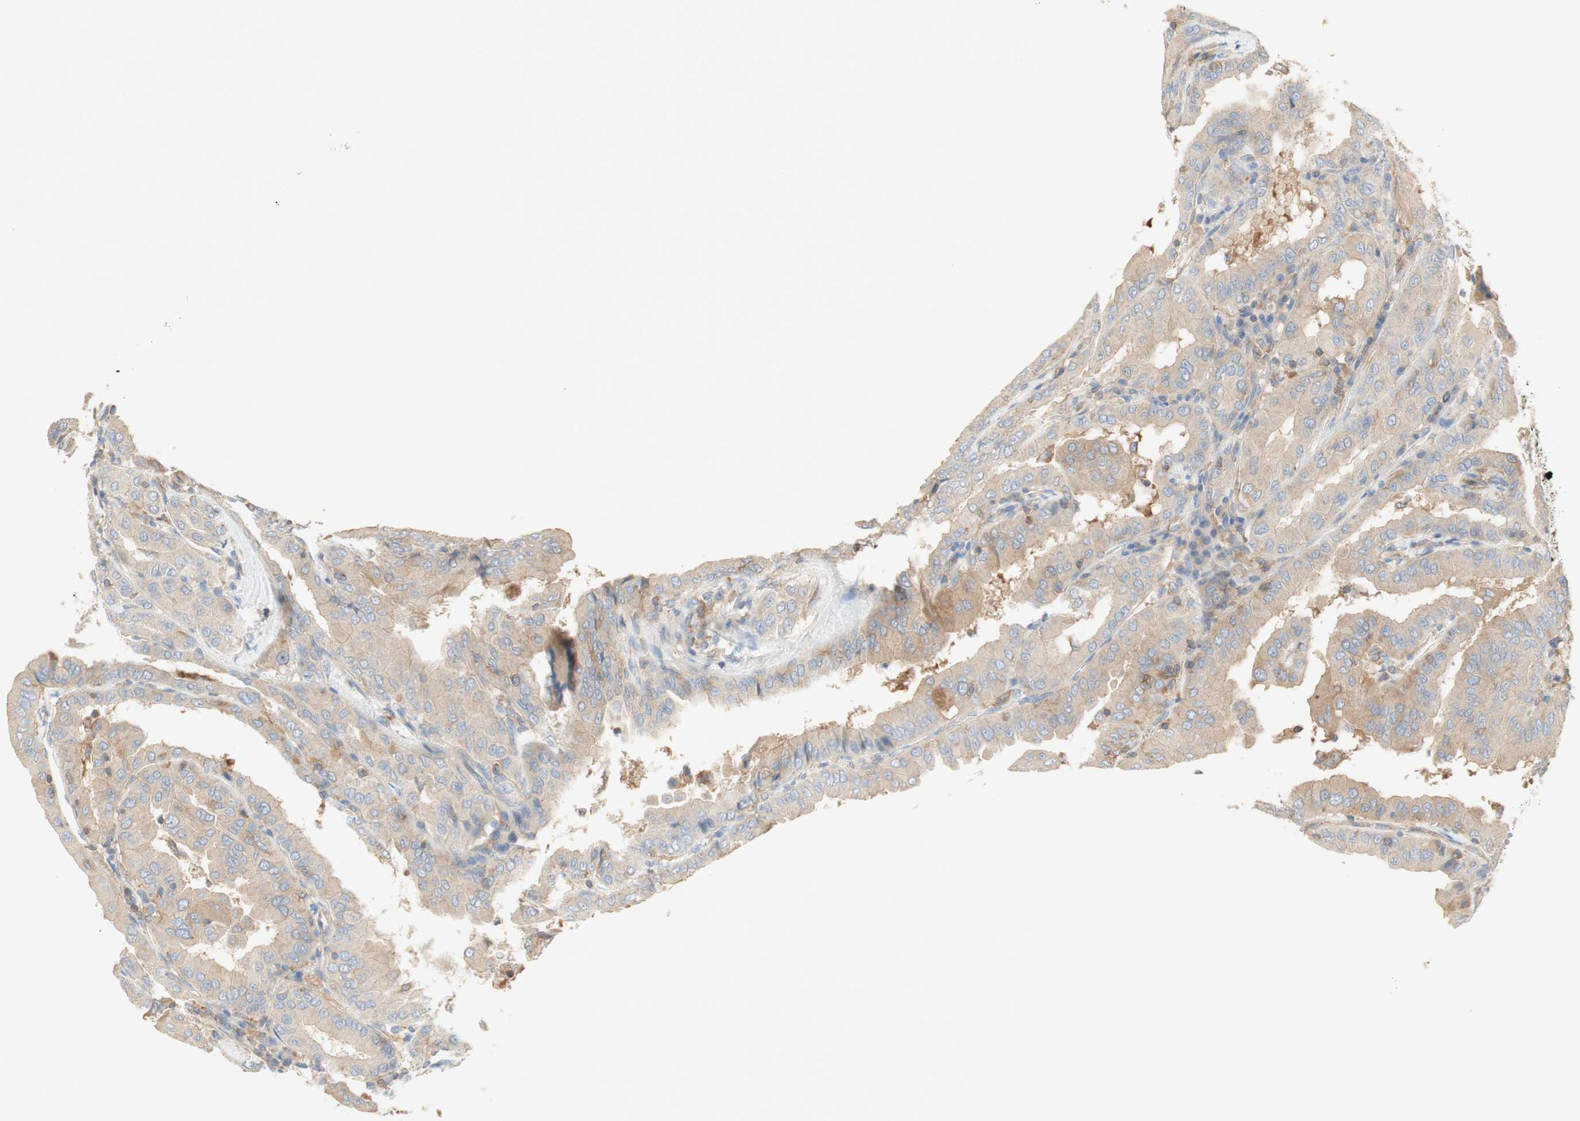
{"staining": {"intensity": "weak", "quantity": ">75%", "location": "cytoplasmic/membranous"}, "tissue": "thyroid cancer", "cell_type": "Tumor cells", "image_type": "cancer", "snomed": [{"axis": "morphology", "description": "Papillary adenocarcinoma, NOS"}, {"axis": "topography", "description": "Thyroid gland"}], "caption": "Immunohistochemistry micrograph of thyroid cancer stained for a protein (brown), which displays low levels of weak cytoplasmic/membranous staining in approximately >75% of tumor cells.", "gene": "IKBKG", "patient": {"sex": "male", "age": 33}}